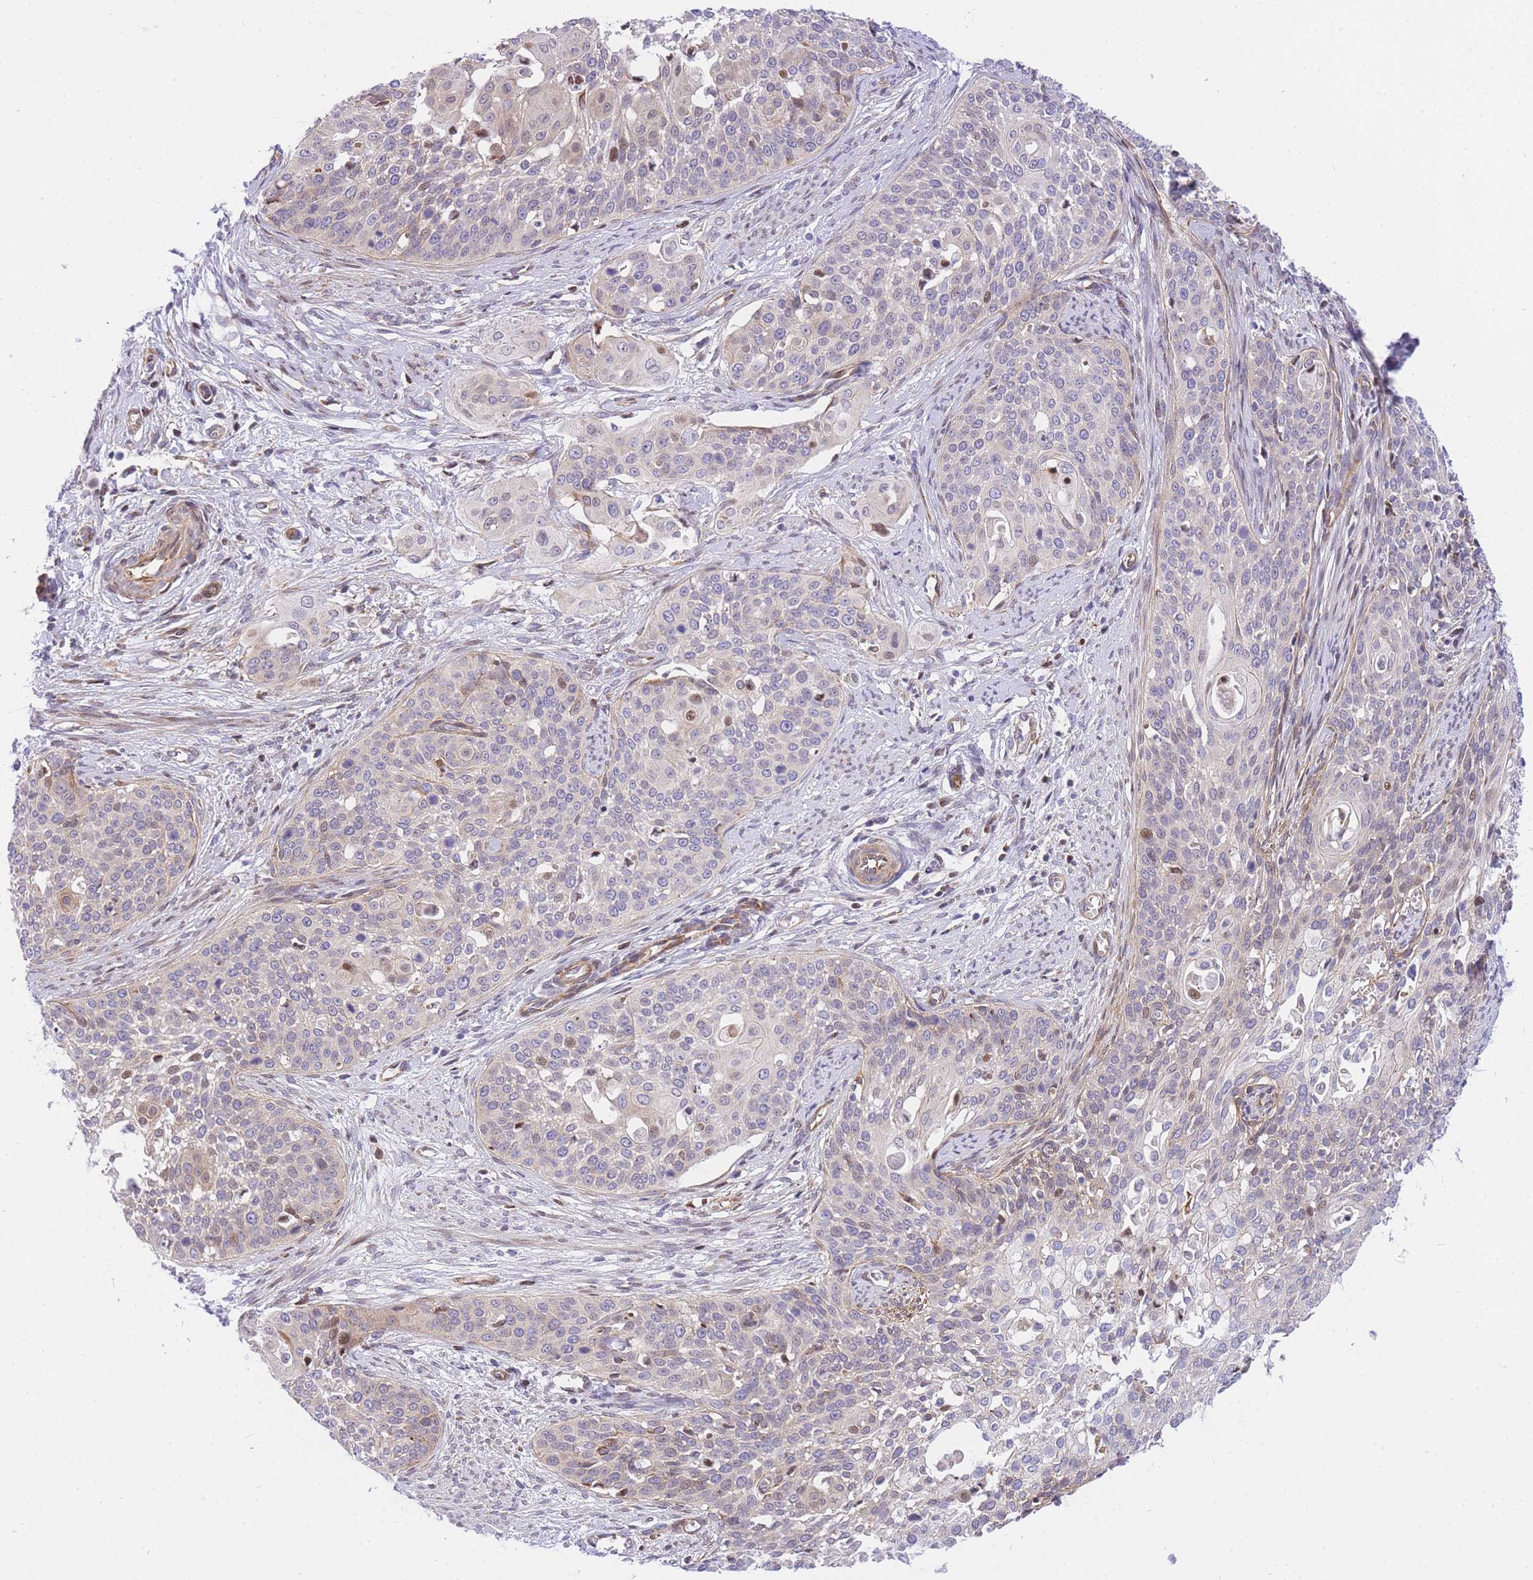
{"staining": {"intensity": "weak", "quantity": "<25%", "location": "nuclear"}, "tissue": "cervical cancer", "cell_type": "Tumor cells", "image_type": "cancer", "snomed": [{"axis": "morphology", "description": "Squamous cell carcinoma, NOS"}, {"axis": "topography", "description": "Cervix"}], "caption": "DAB immunohistochemical staining of squamous cell carcinoma (cervical) exhibits no significant positivity in tumor cells.", "gene": "S100PBP", "patient": {"sex": "female", "age": 44}}